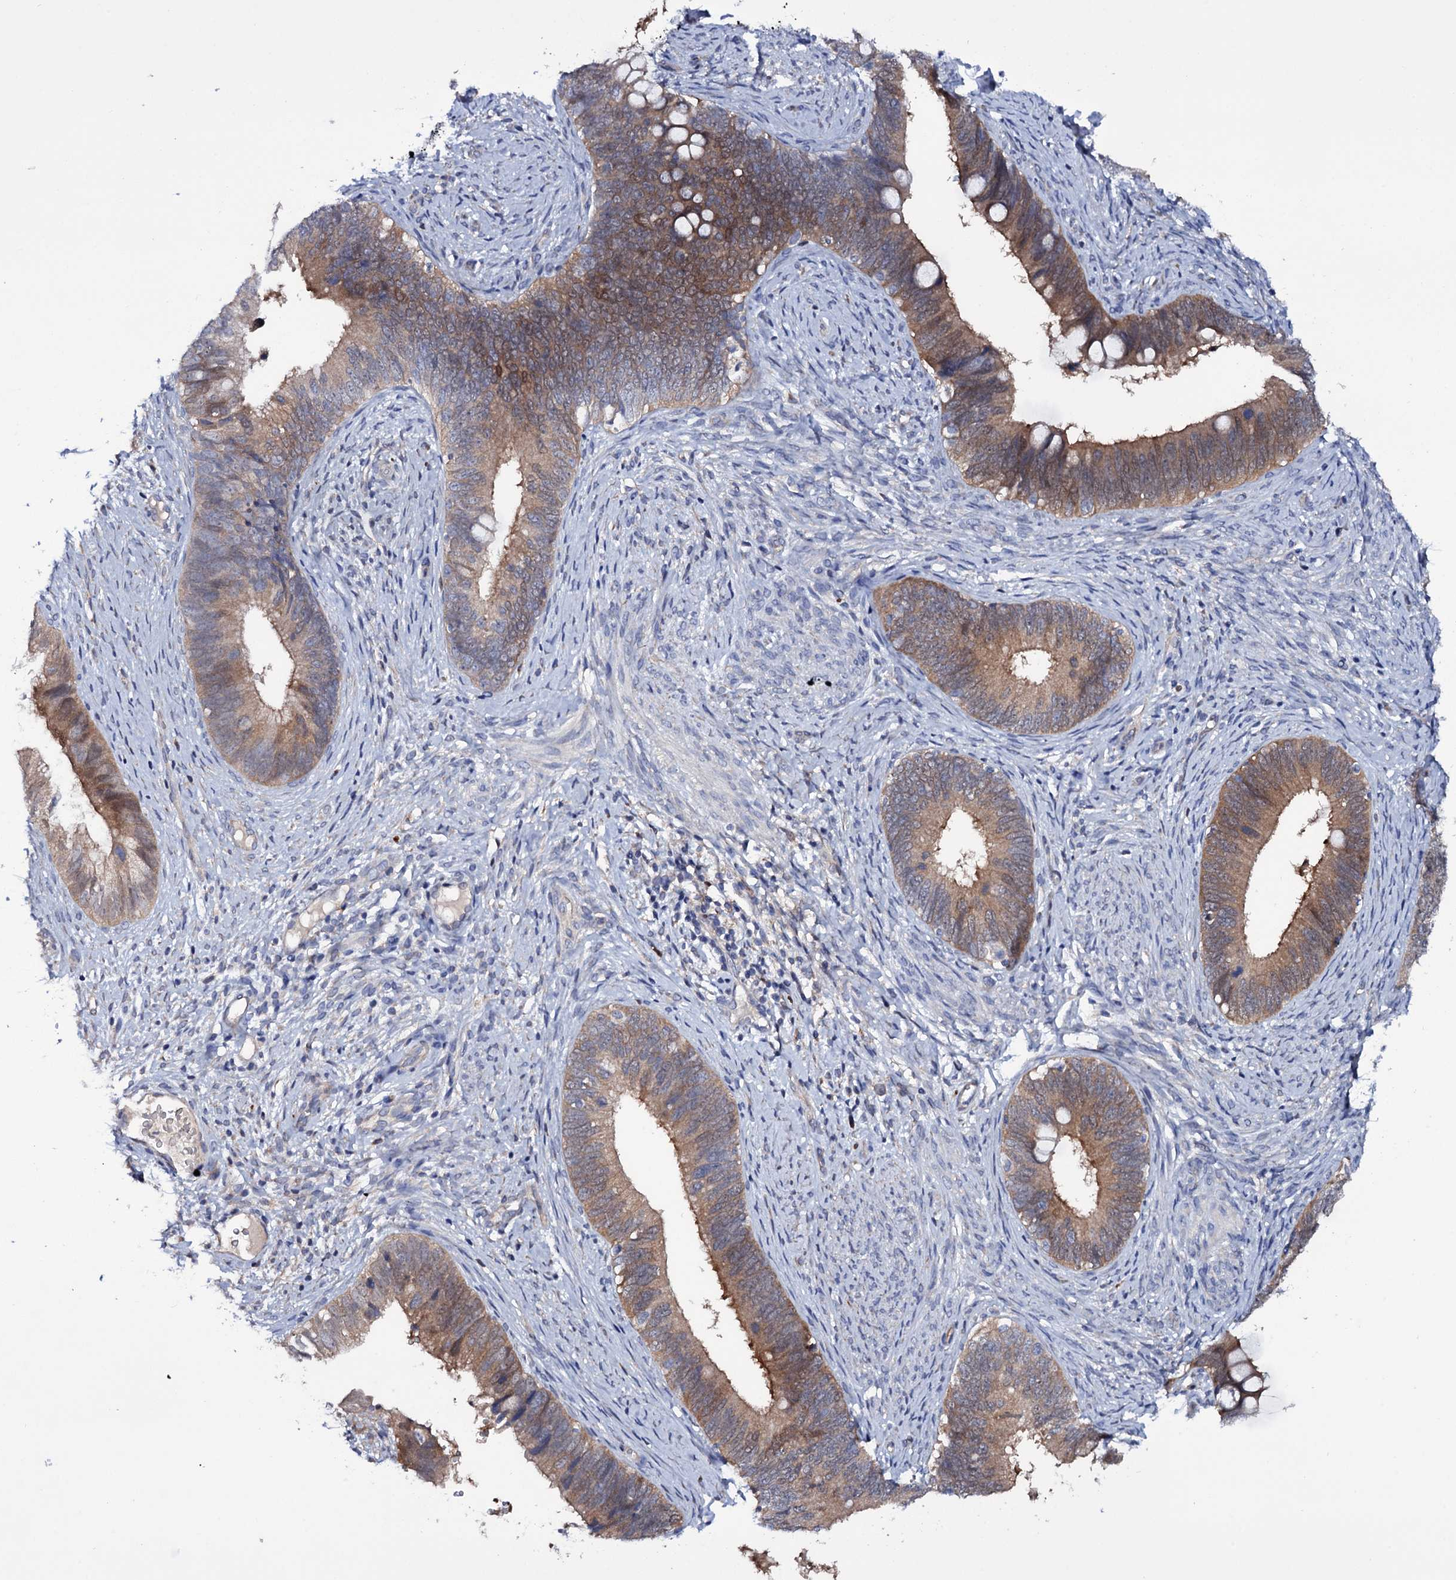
{"staining": {"intensity": "moderate", "quantity": ">75%", "location": "cytoplasmic/membranous"}, "tissue": "cervical cancer", "cell_type": "Tumor cells", "image_type": "cancer", "snomed": [{"axis": "morphology", "description": "Adenocarcinoma, NOS"}, {"axis": "topography", "description": "Cervix"}], "caption": "Immunohistochemical staining of human cervical cancer shows medium levels of moderate cytoplasmic/membranous protein staining in about >75% of tumor cells.", "gene": "BCL2L14", "patient": {"sex": "female", "age": 42}}